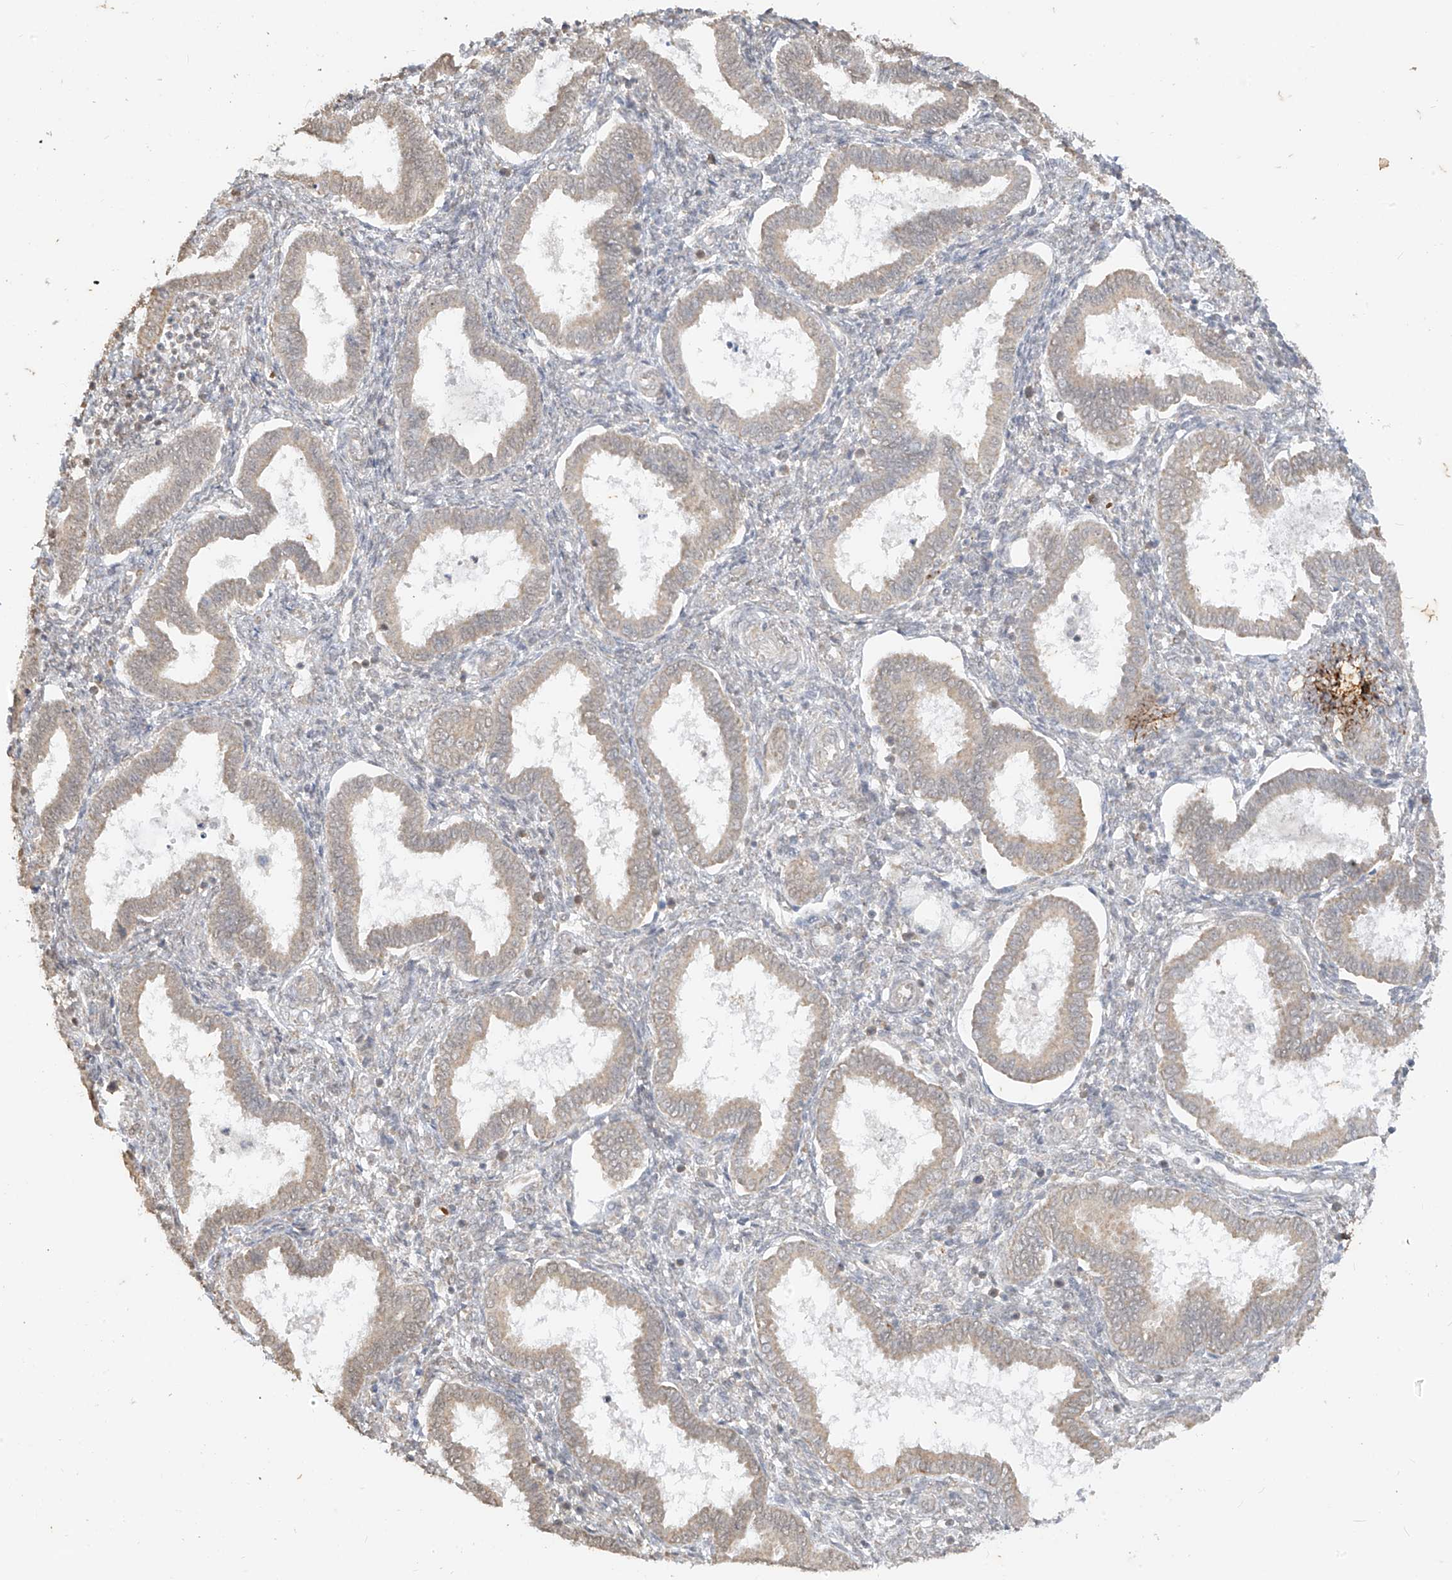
{"staining": {"intensity": "weak", "quantity": "<25%", "location": "cytoplasmic/membranous"}, "tissue": "endometrium", "cell_type": "Cells in endometrial stroma", "image_type": "normal", "snomed": [{"axis": "morphology", "description": "Normal tissue, NOS"}, {"axis": "topography", "description": "Endometrium"}], "caption": "This is an immunohistochemistry (IHC) image of unremarkable endometrium. There is no expression in cells in endometrial stroma.", "gene": "MTUS2", "patient": {"sex": "female", "age": 24}}